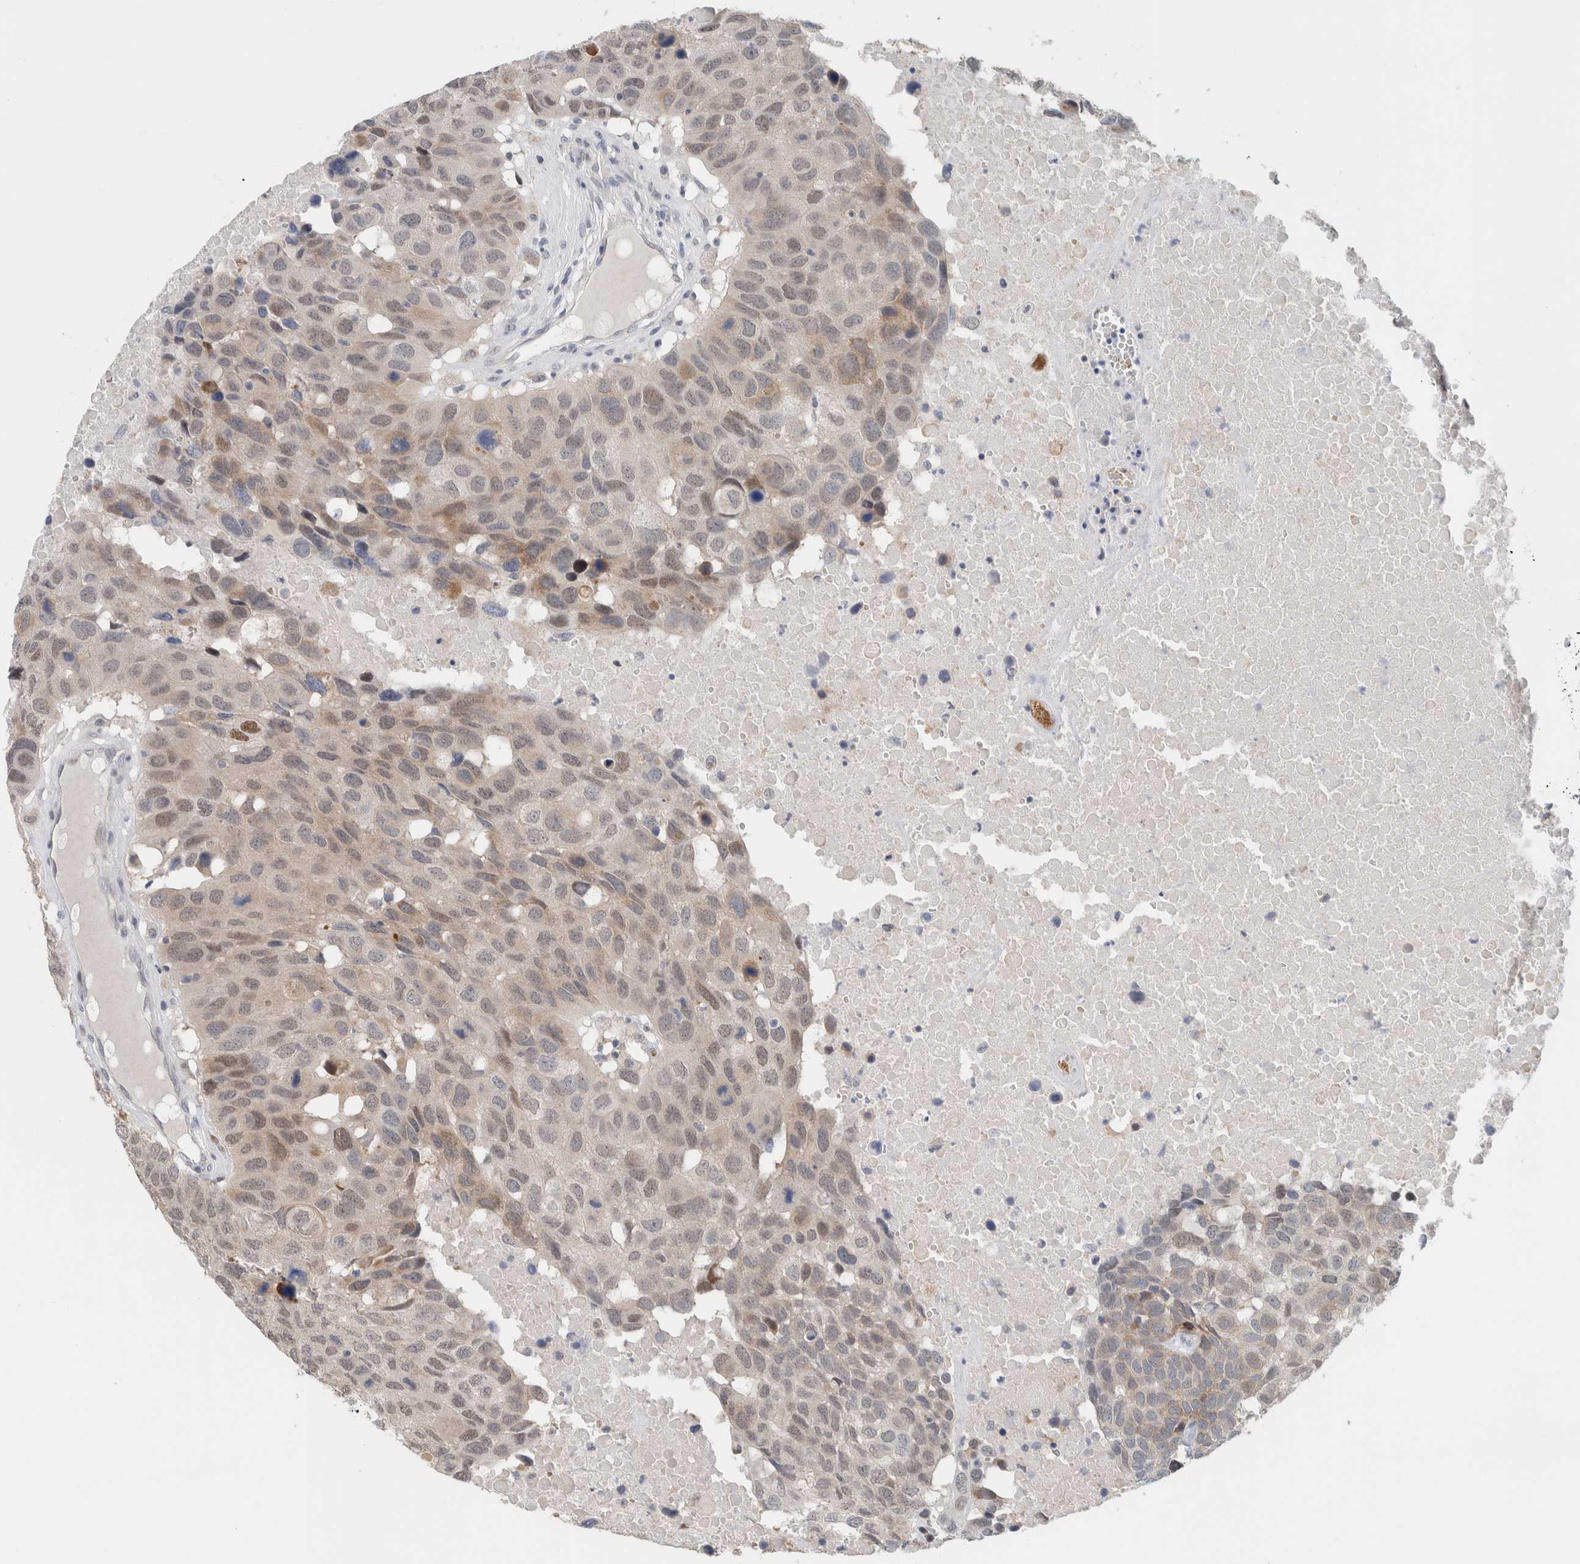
{"staining": {"intensity": "weak", "quantity": "25%-75%", "location": "cytoplasmic/membranous,nuclear"}, "tissue": "head and neck cancer", "cell_type": "Tumor cells", "image_type": "cancer", "snomed": [{"axis": "morphology", "description": "Squamous cell carcinoma, NOS"}, {"axis": "topography", "description": "Head-Neck"}], "caption": "A photomicrograph showing weak cytoplasmic/membranous and nuclear expression in approximately 25%-75% of tumor cells in head and neck cancer (squamous cell carcinoma), as visualized by brown immunohistochemical staining.", "gene": "CRAT", "patient": {"sex": "male", "age": 66}}